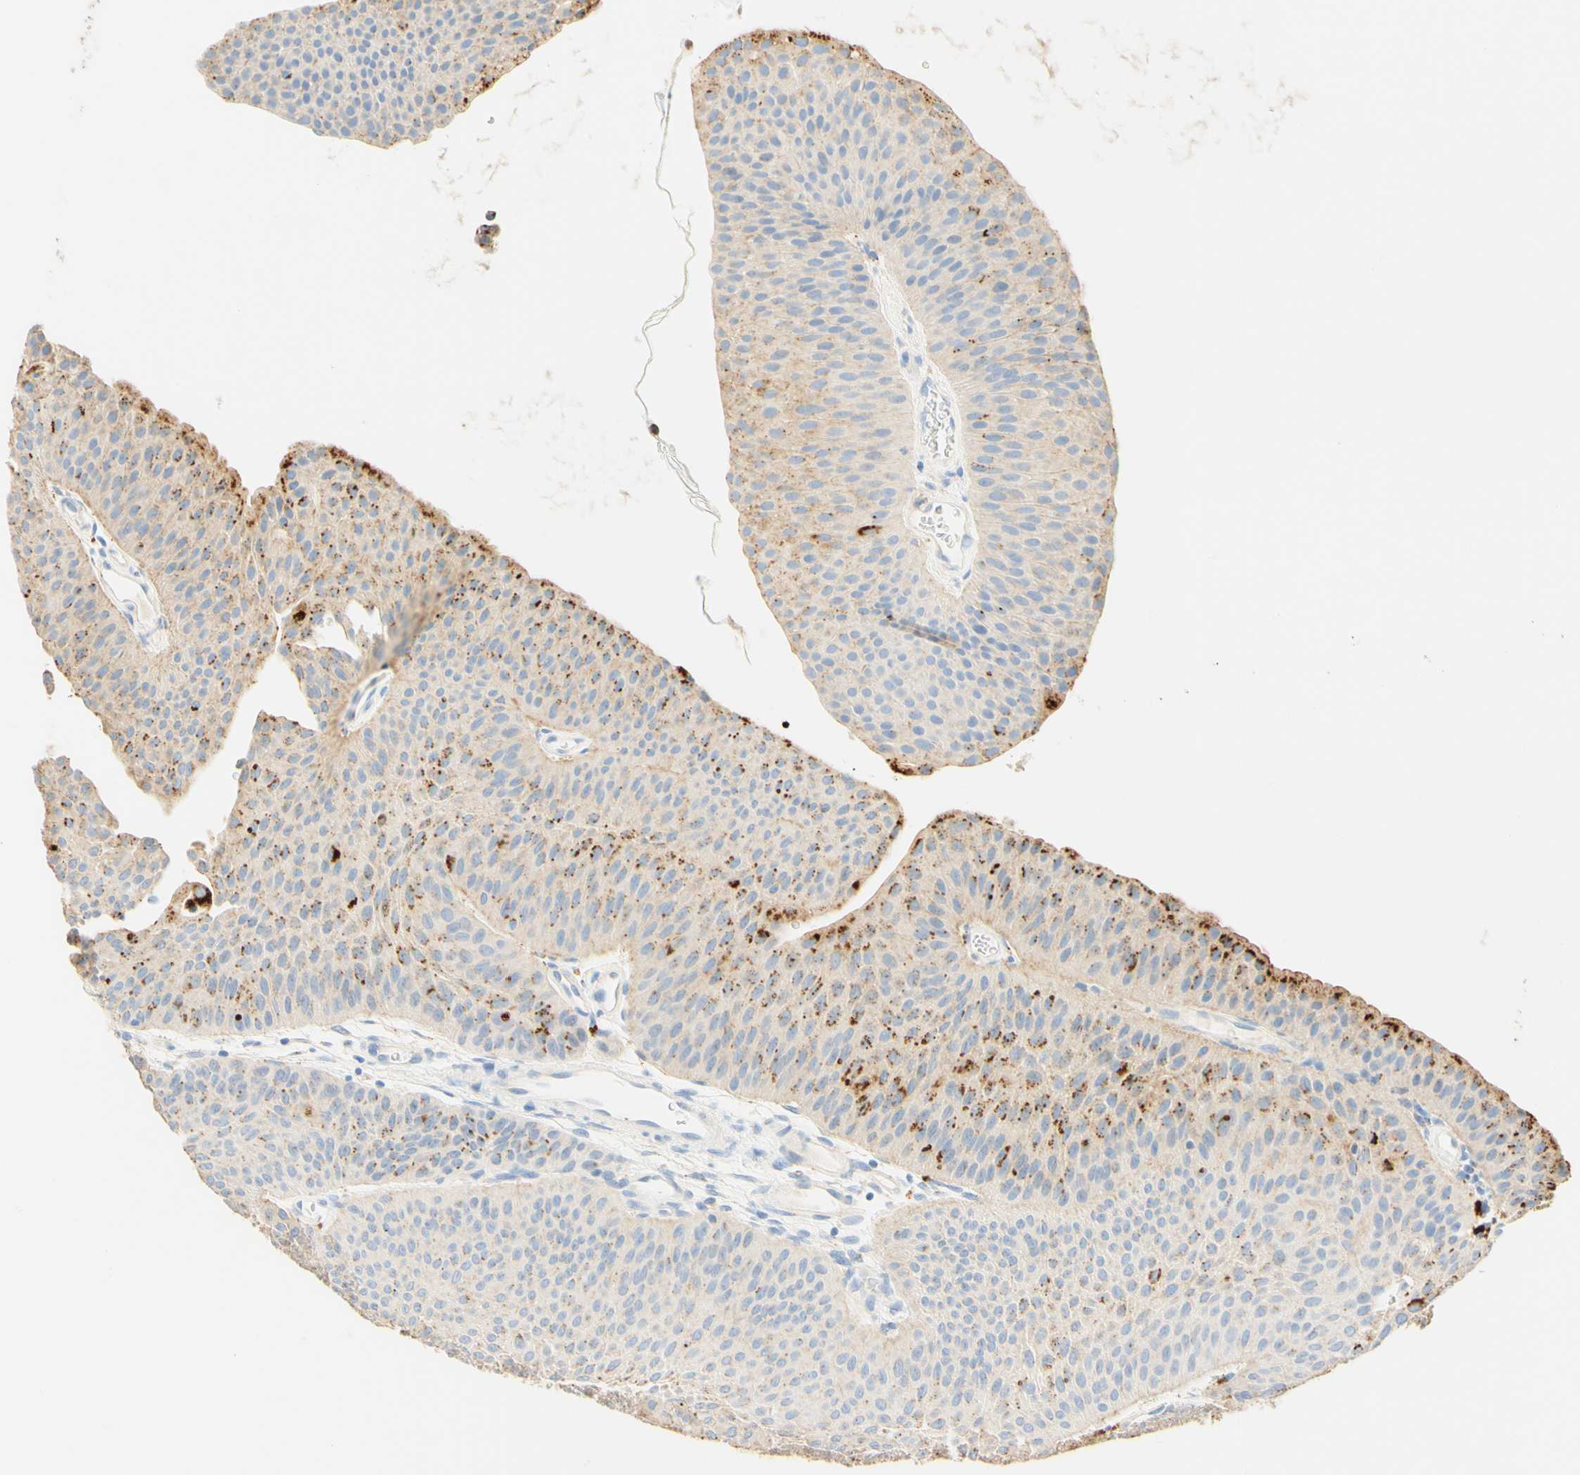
{"staining": {"intensity": "moderate", "quantity": "25%-75%", "location": "cytoplasmic/membranous"}, "tissue": "urothelial cancer", "cell_type": "Tumor cells", "image_type": "cancer", "snomed": [{"axis": "morphology", "description": "Urothelial carcinoma, Low grade"}, {"axis": "topography", "description": "Urinary bladder"}], "caption": "Tumor cells demonstrate moderate cytoplasmic/membranous positivity in approximately 25%-75% of cells in urothelial cancer.", "gene": "CD63", "patient": {"sex": "female", "age": 60}}